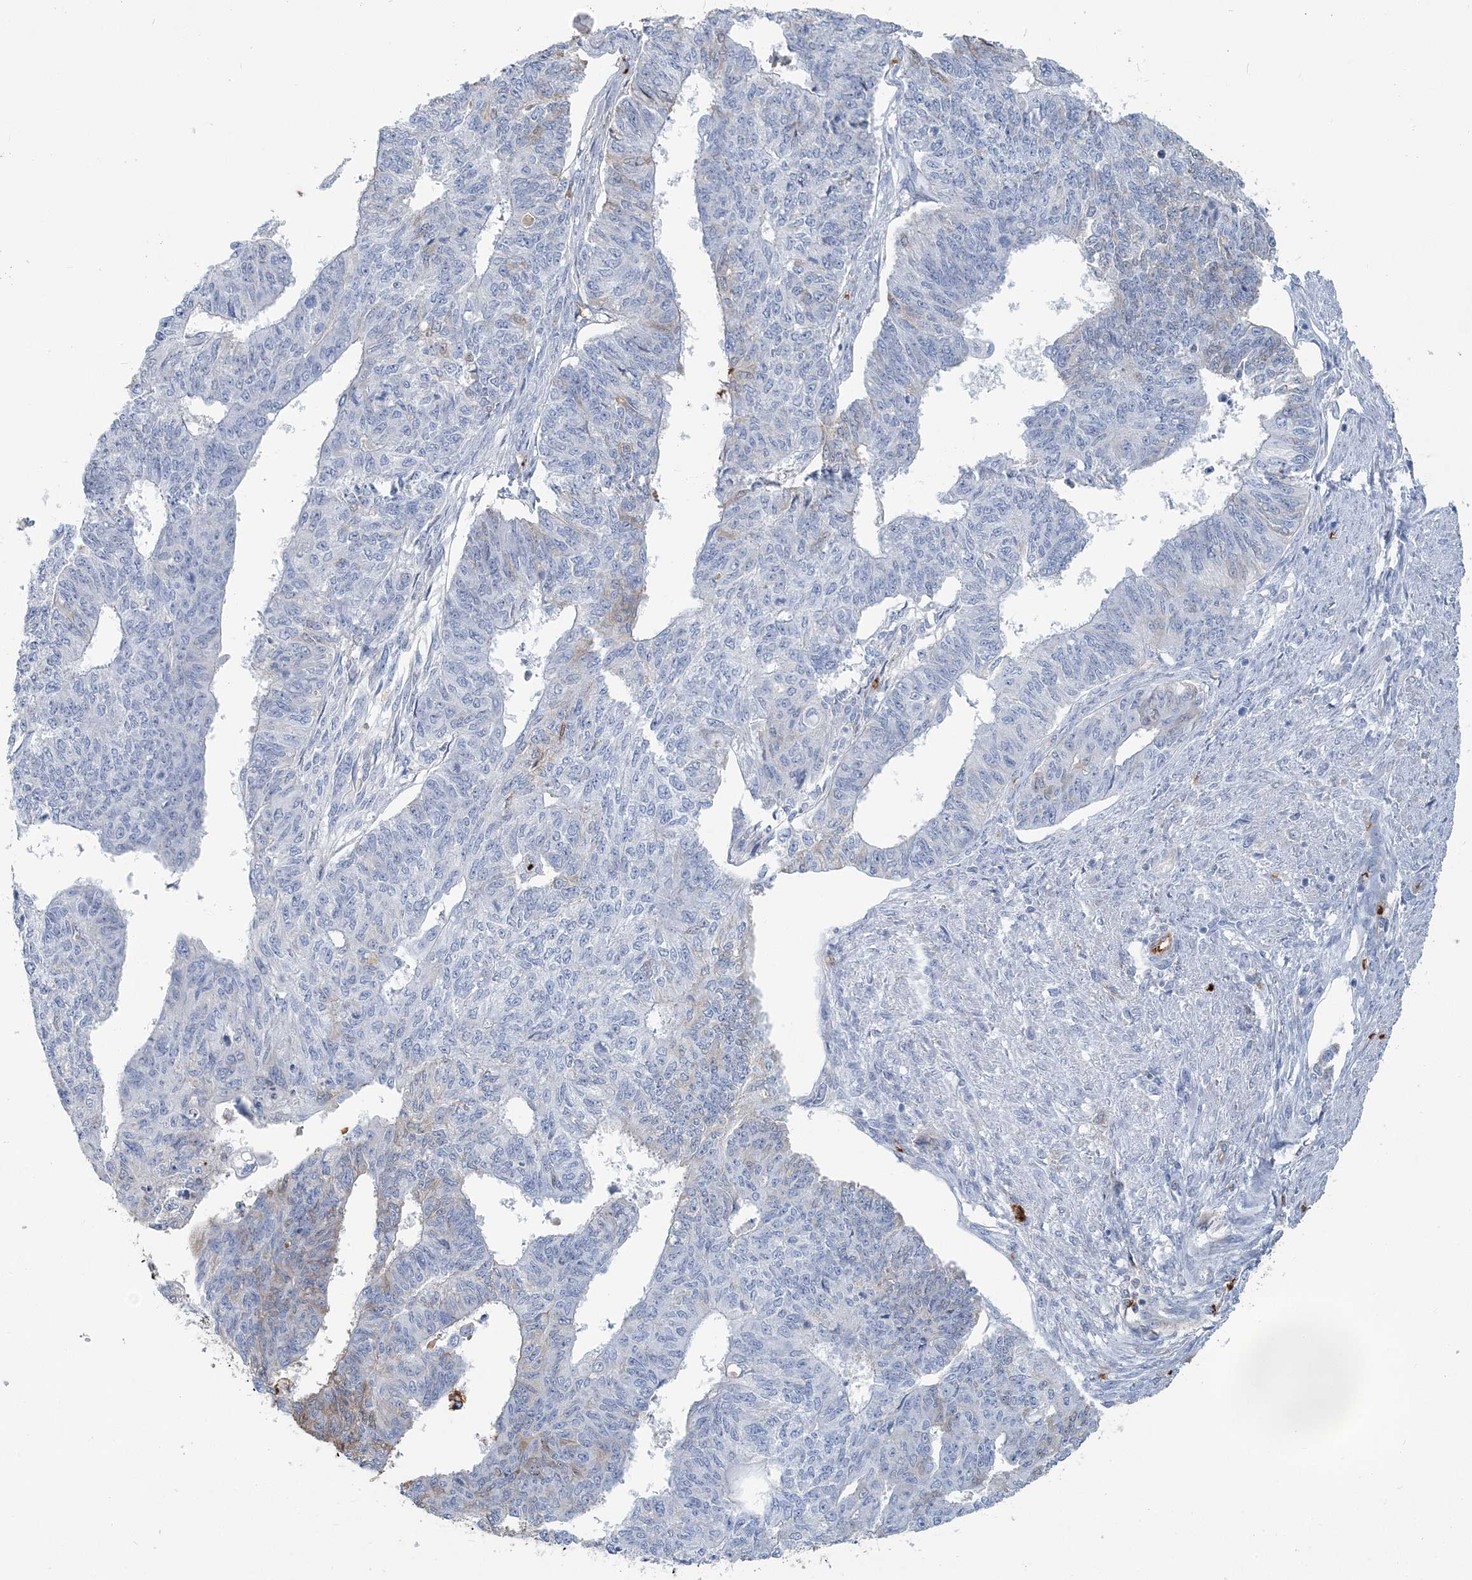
{"staining": {"intensity": "moderate", "quantity": "<25%", "location": "cytoplasmic/membranous"}, "tissue": "endometrial cancer", "cell_type": "Tumor cells", "image_type": "cancer", "snomed": [{"axis": "morphology", "description": "Adenocarcinoma, NOS"}, {"axis": "topography", "description": "Endometrium"}], "caption": "Human endometrial cancer stained with a brown dye demonstrates moderate cytoplasmic/membranous positive staining in approximately <25% of tumor cells.", "gene": "HBD", "patient": {"sex": "female", "age": 32}}